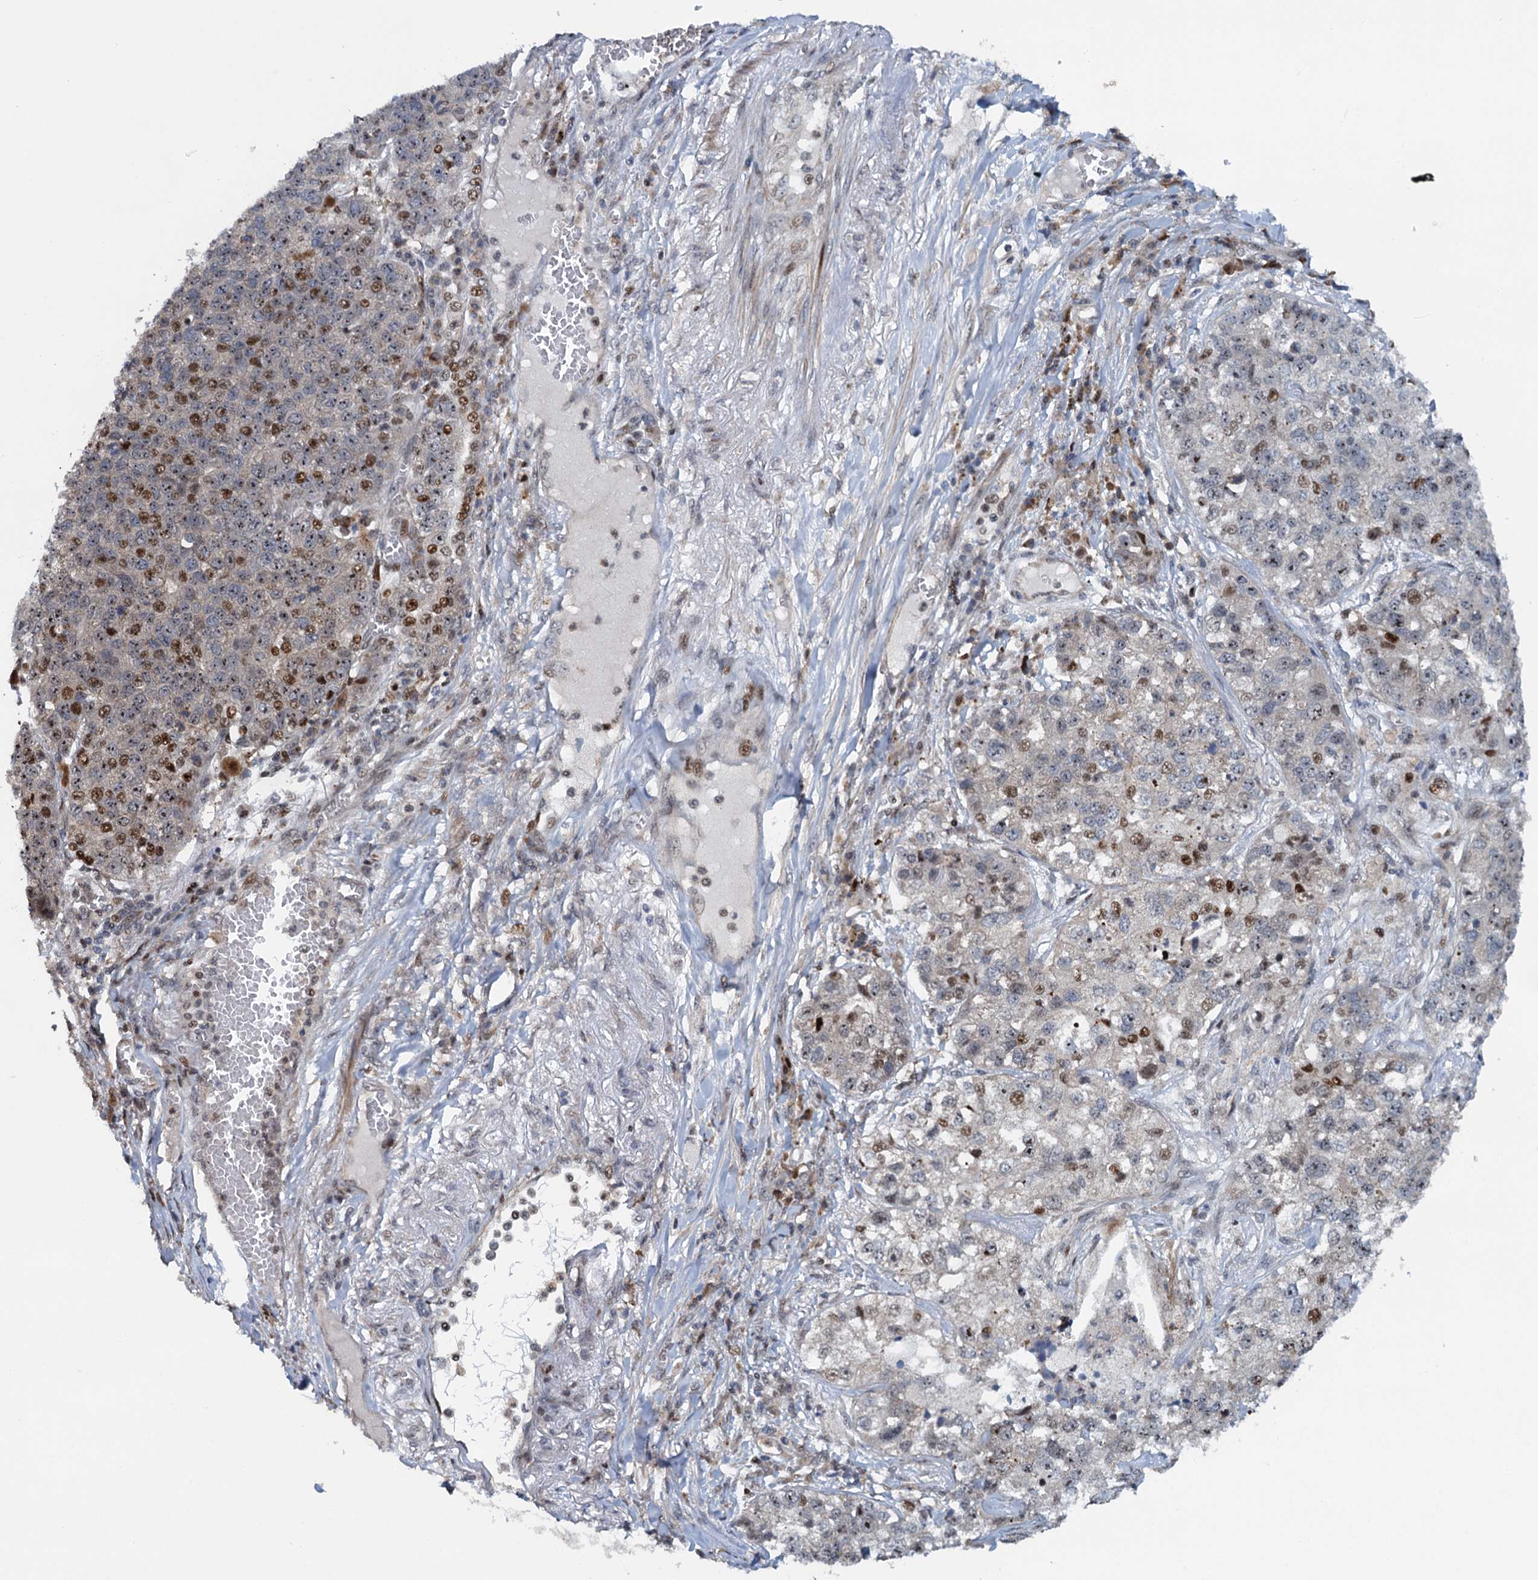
{"staining": {"intensity": "moderate", "quantity": "25%-75%", "location": "nuclear"}, "tissue": "lung cancer", "cell_type": "Tumor cells", "image_type": "cancer", "snomed": [{"axis": "morphology", "description": "Adenocarcinoma, NOS"}, {"axis": "topography", "description": "Lung"}], "caption": "Brown immunohistochemical staining in human lung cancer shows moderate nuclear positivity in approximately 25%-75% of tumor cells.", "gene": "ATOSA", "patient": {"sex": "male", "age": 49}}